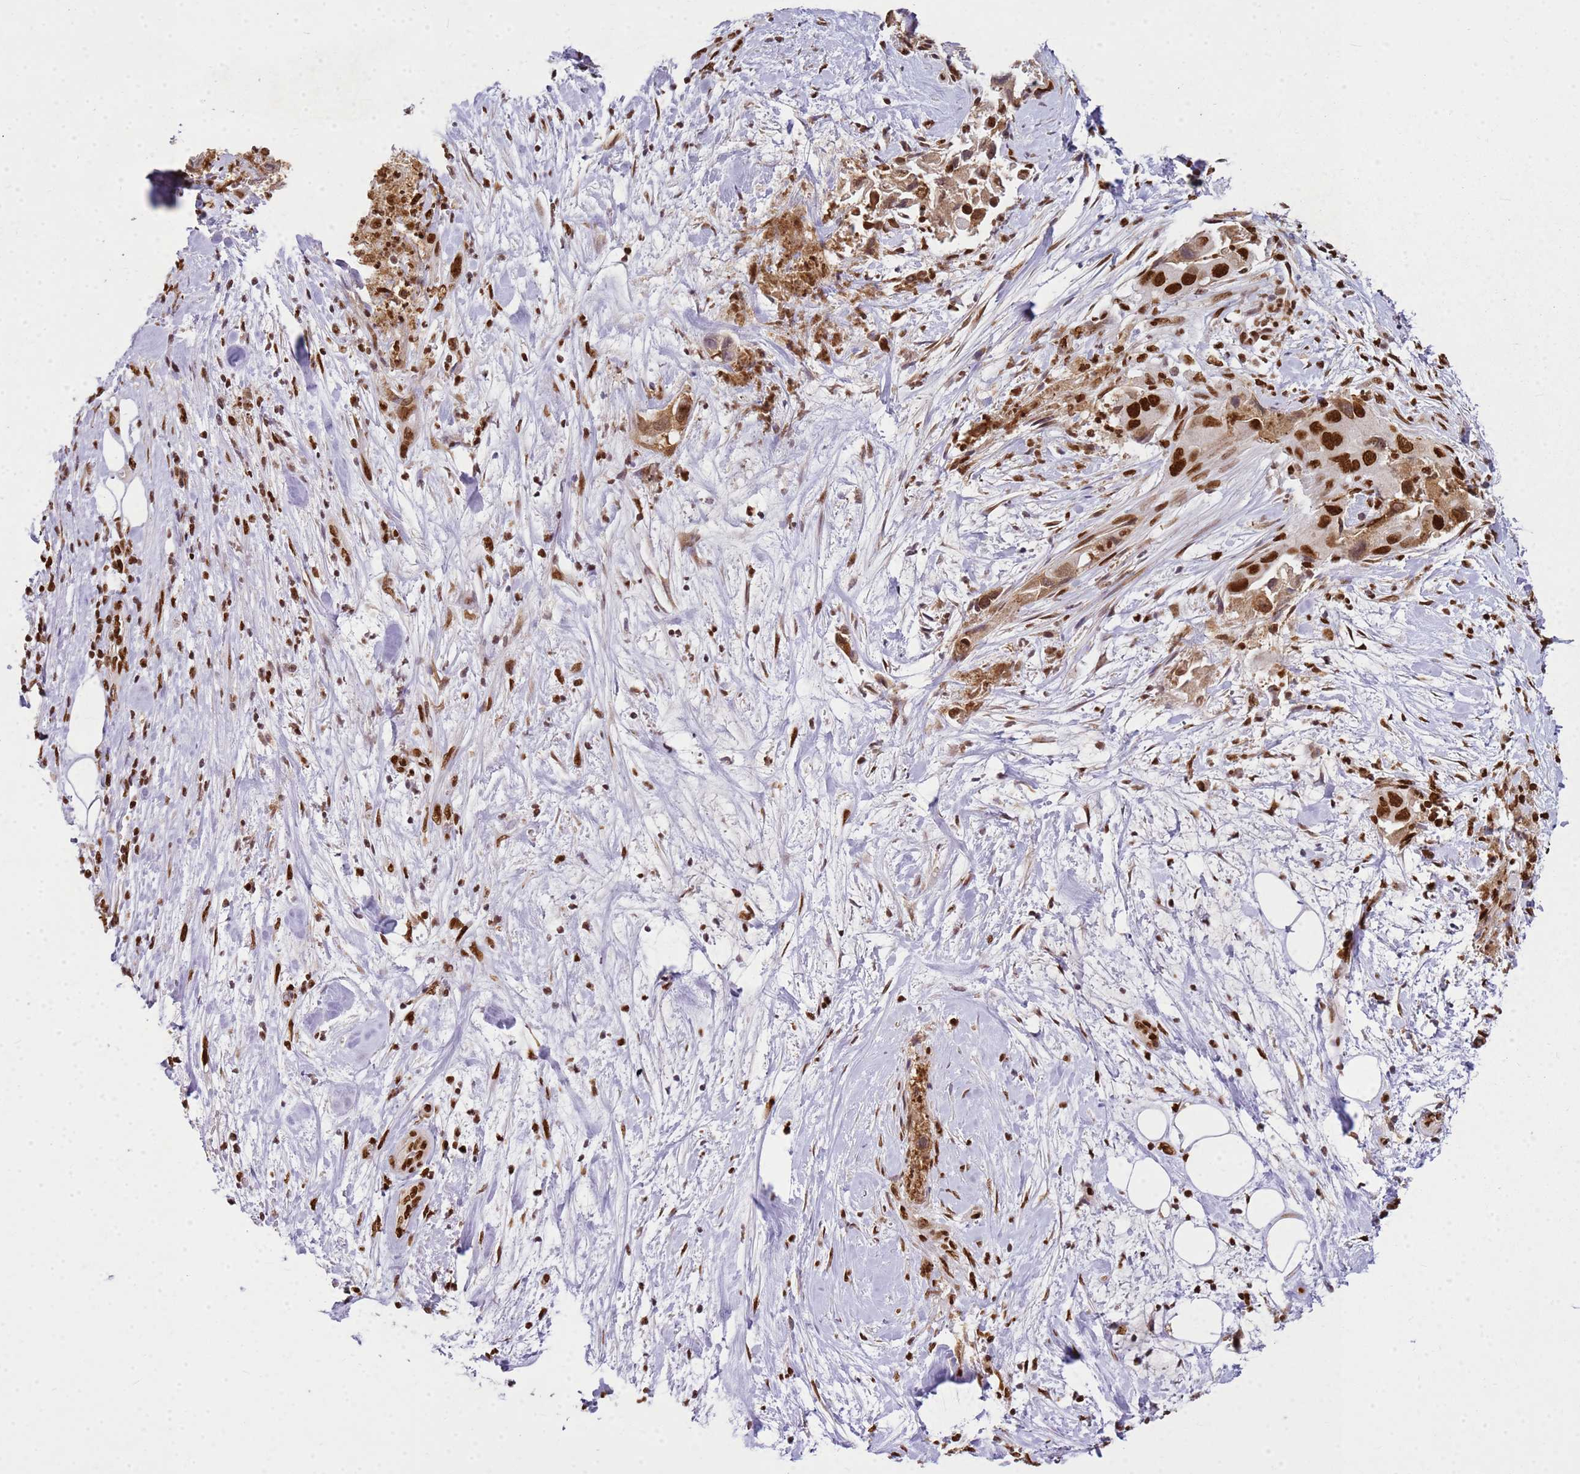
{"staining": {"intensity": "strong", "quantity": ">75%", "location": "nuclear"}, "tissue": "pancreatic cancer", "cell_type": "Tumor cells", "image_type": "cancer", "snomed": [{"axis": "morphology", "description": "Adenocarcinoma, NOS"}, {"axis": "topography", "description": "Pancreas"}], "caption": "Human pancreatic adenocarcinoma stained for a protein (brown) displays strong nuclear positive expression in about >75% of tumor cells.", "gene": "APEX1", "patient": {"sex": "female", "age": 78}}